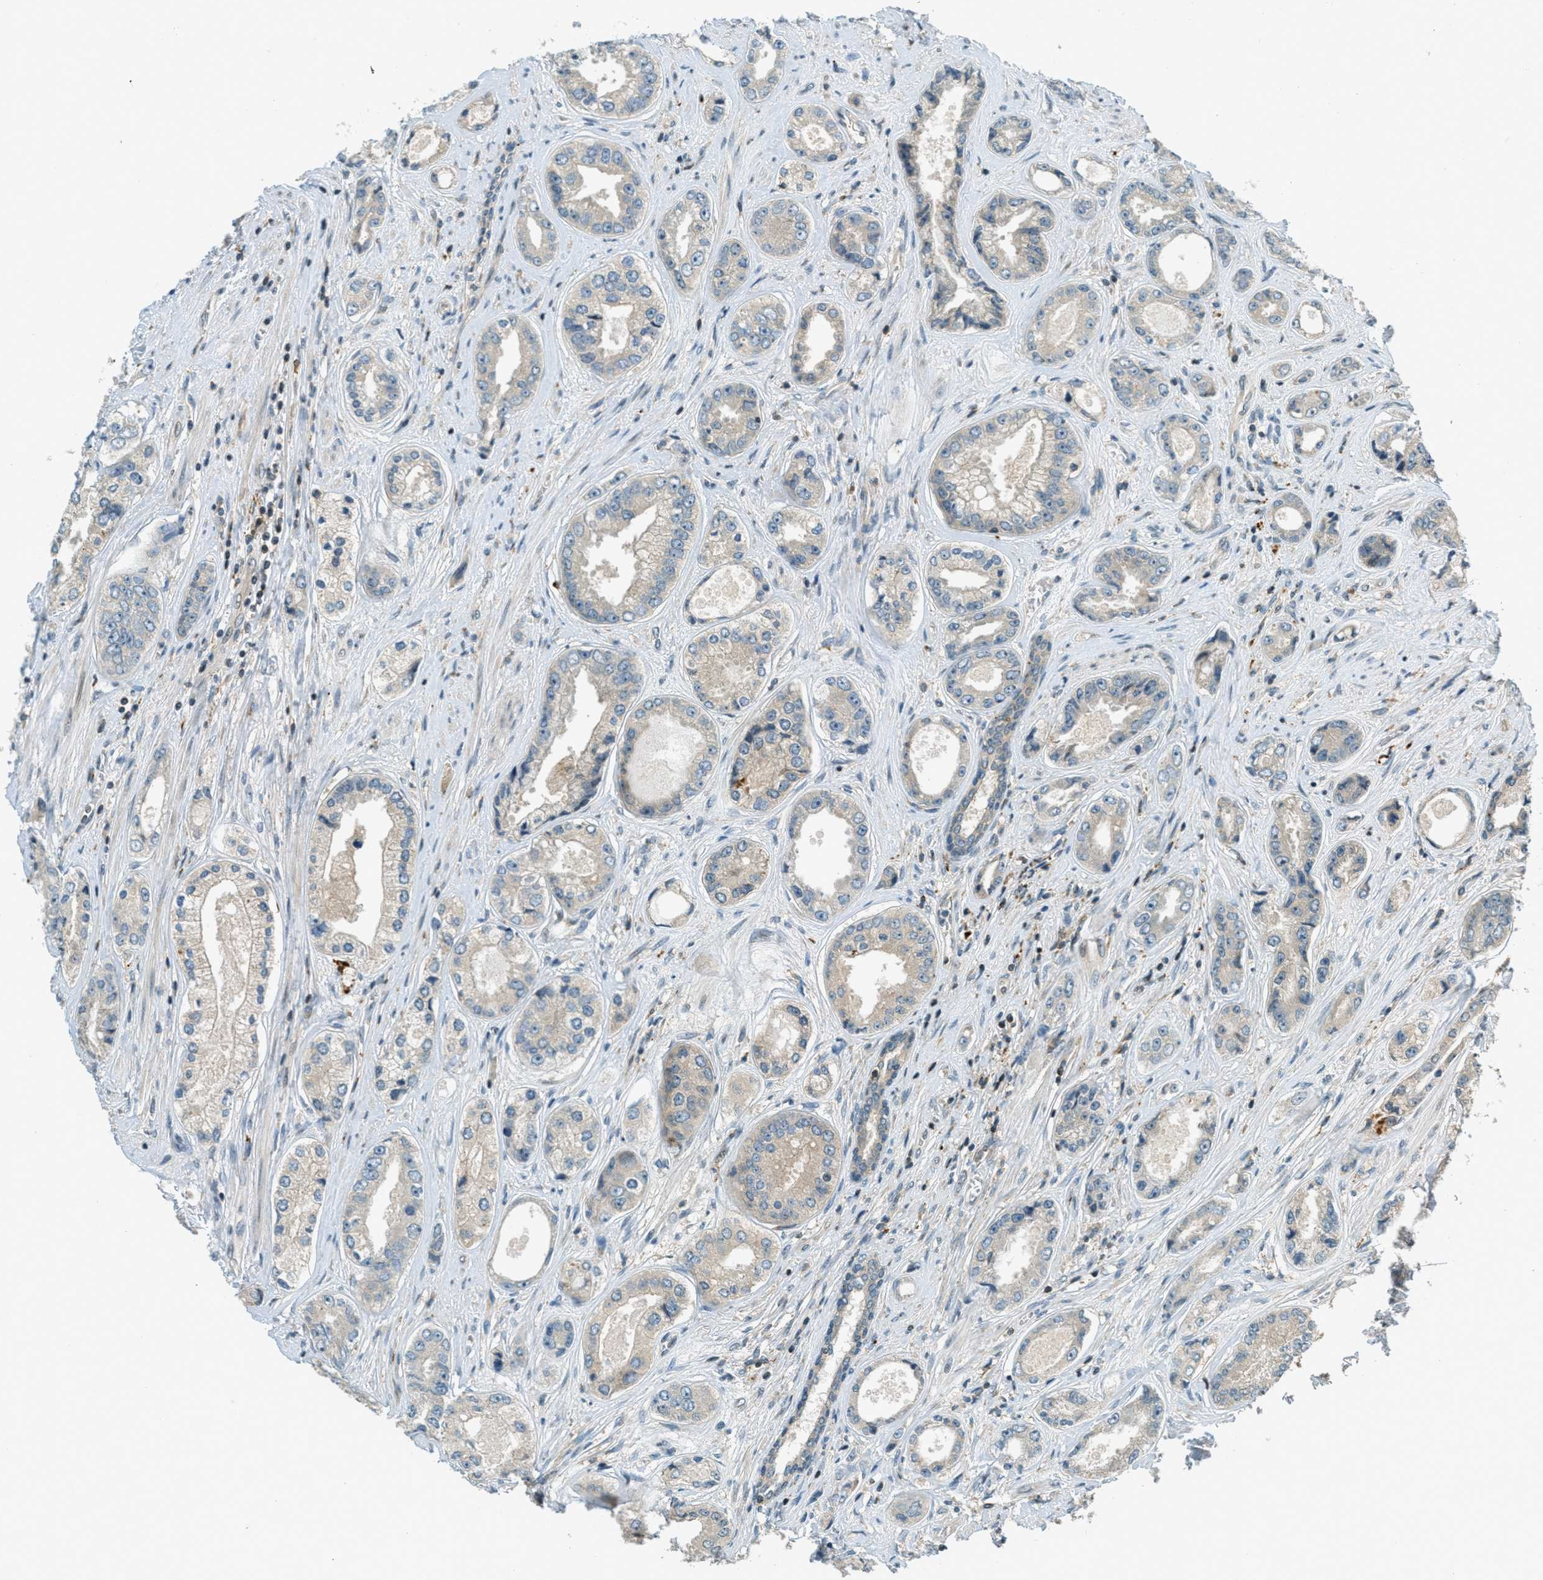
{"staining": {"intensity": "weak", "quantity": "<25%", "location": "cytoplasmic/membranous"}, "tissue": "prostate cancer", "cell_type": "Tumor cells", "image_type": "cancer", "snomed": [{"axis": "morphology", "description": "Adenocarcinoma, High grade"}, {"axis": "topography", "description": "Prostate"}], "caption": "The photomicrograph exhibits no significant positivity in tumor cells of prostate cancer (adenocarcinoma (high-grade)).", "gene": "PTPN23", "patient": {"sex": "male", "age": 61}}